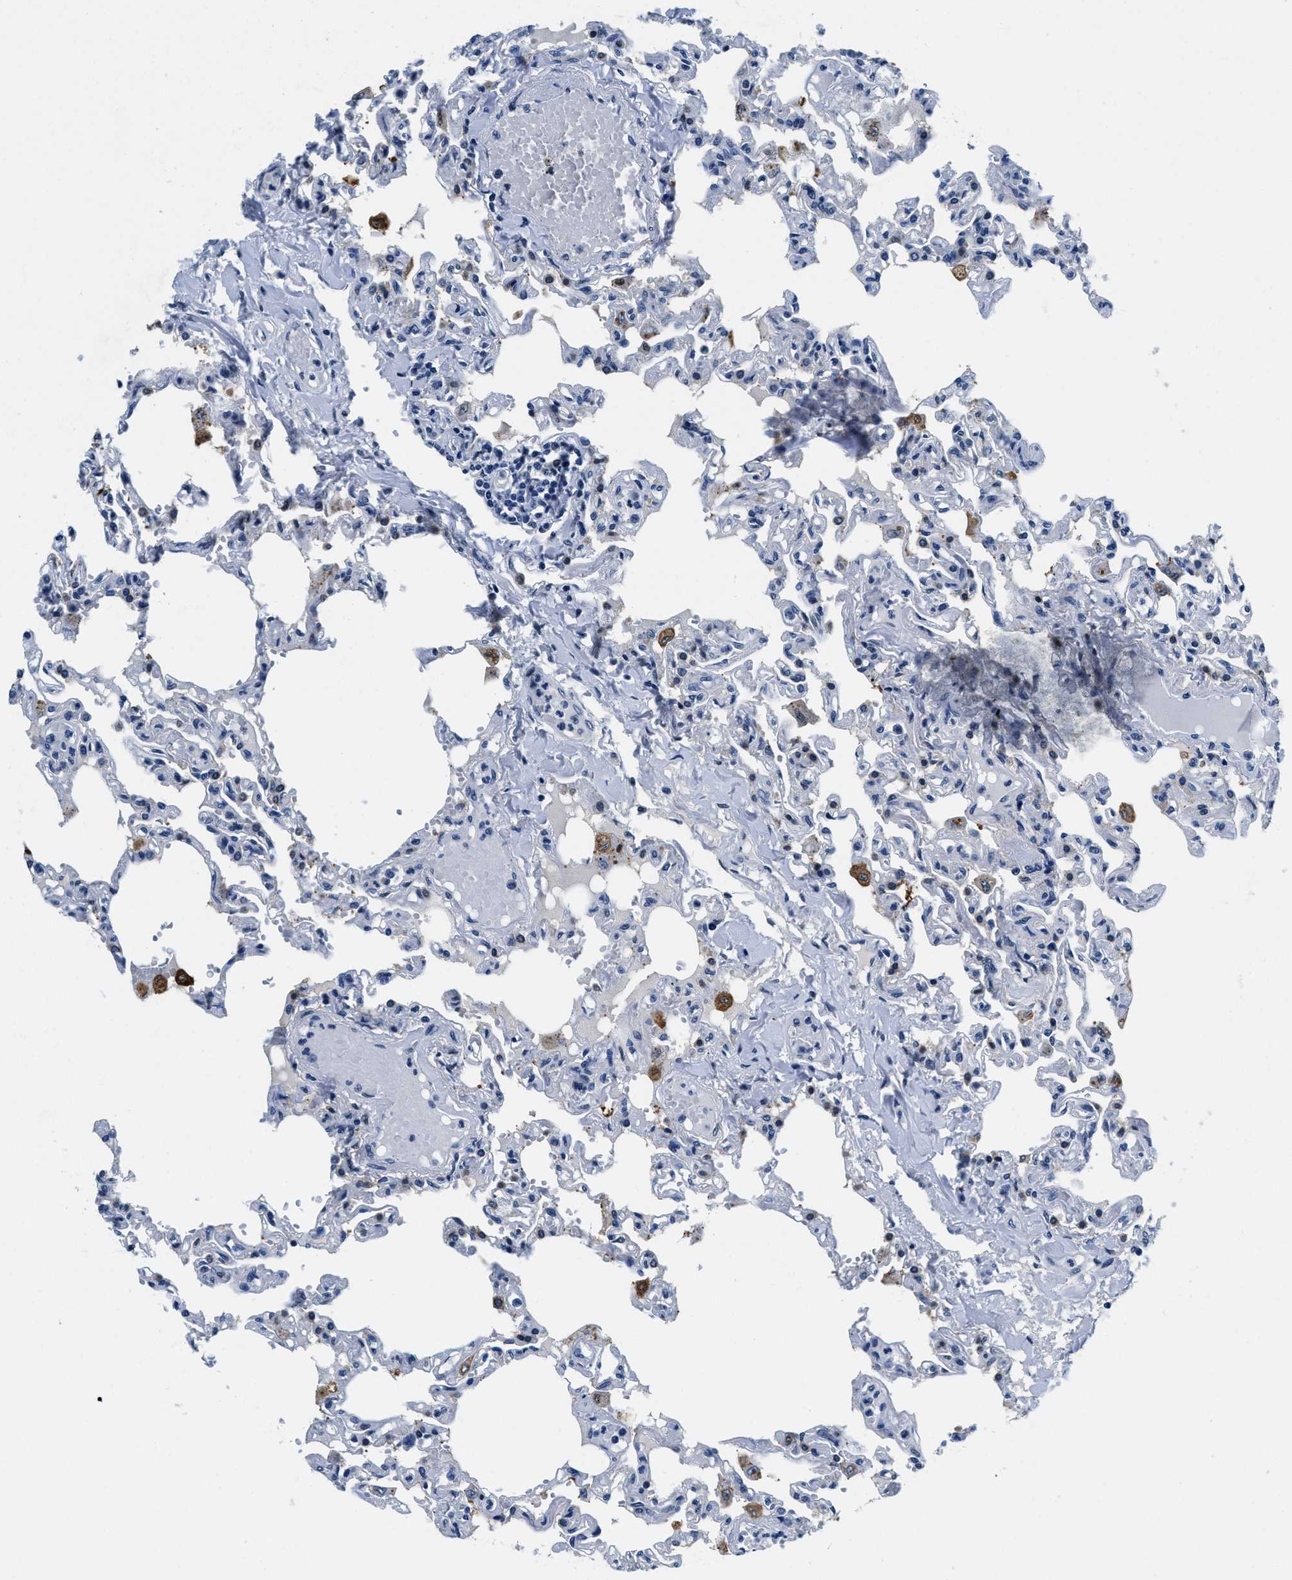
{"staining": {"intensity": "negative", "quantity": "none", "location": "none"}, "tissue": "lung", "cell_type": "Alveolar cells", "image_type": "normal", "snomed": [{"axis": "morphology", "description": "Normal tissue, NOS"}, {"axis": "topography", "description": "Lung"}], "caption": "DAB immunohistochemical staining of benign human lung demonstrates no significant positivity in alveolar cells. Nuclei are stained in blue.", "gene": "HS3ST2", "patient": {"sex": "male", "age": 21}}